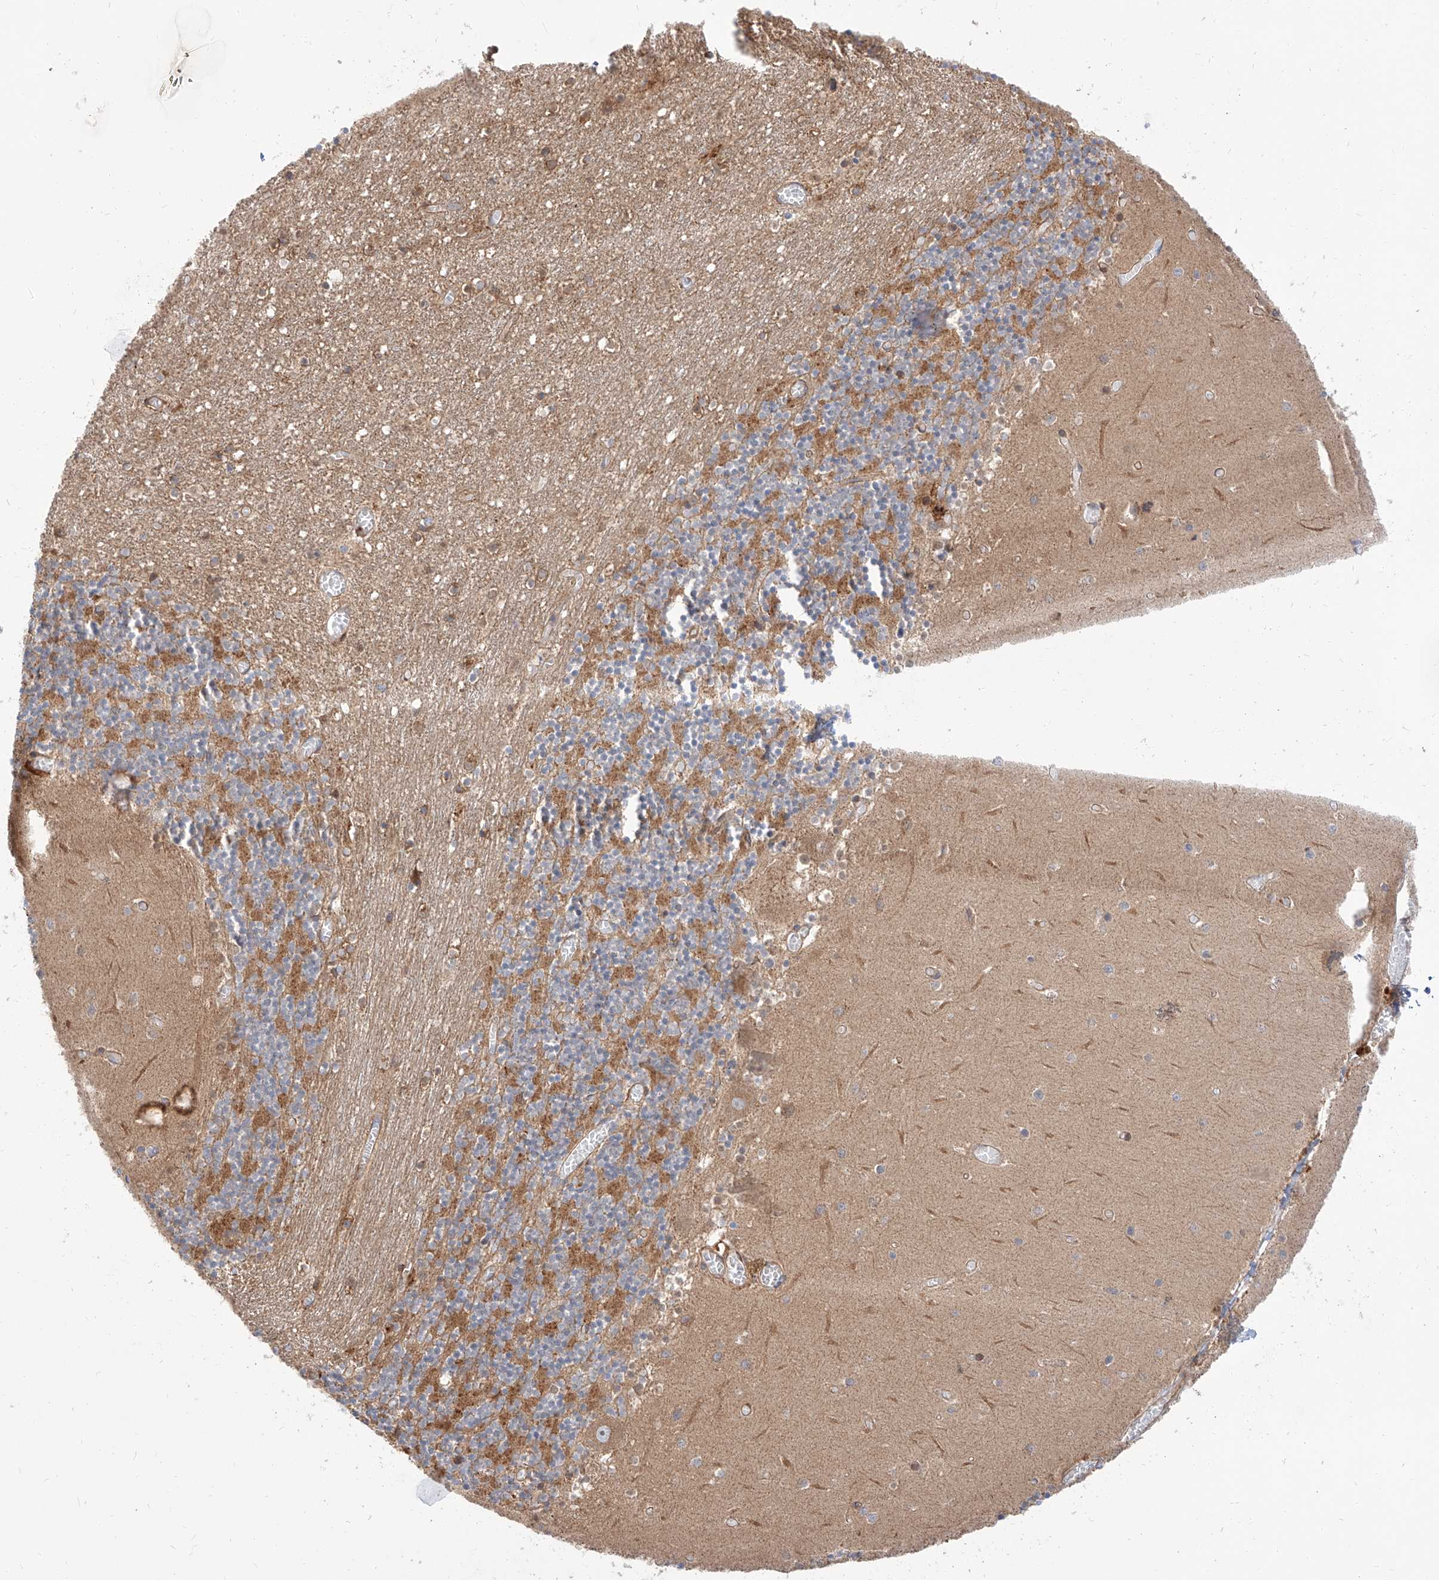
{"staining": {"intensity": "moderate", "quantity": ">75%", "location": "cytoplasmic/membranous"}, "tissue": "cerebellum", "cell_type": "Cells in granular layer", "image_type": "normal", "snomed": [{"axis": "morphology", "description": "Normal tissue, NOS"}, {"axis": "topography", "description": "Cerebellum"}], "caption": "This image exhibits normal cerebellum stained with IHC to label a protein in brown. The cytoplasmic/membranous of cells in granular layer show moderate positivity for the protein. Nuclei are counter-stained blue.", "gene": "ISCA2", "patient": {"sex": "female", "age": 28}}